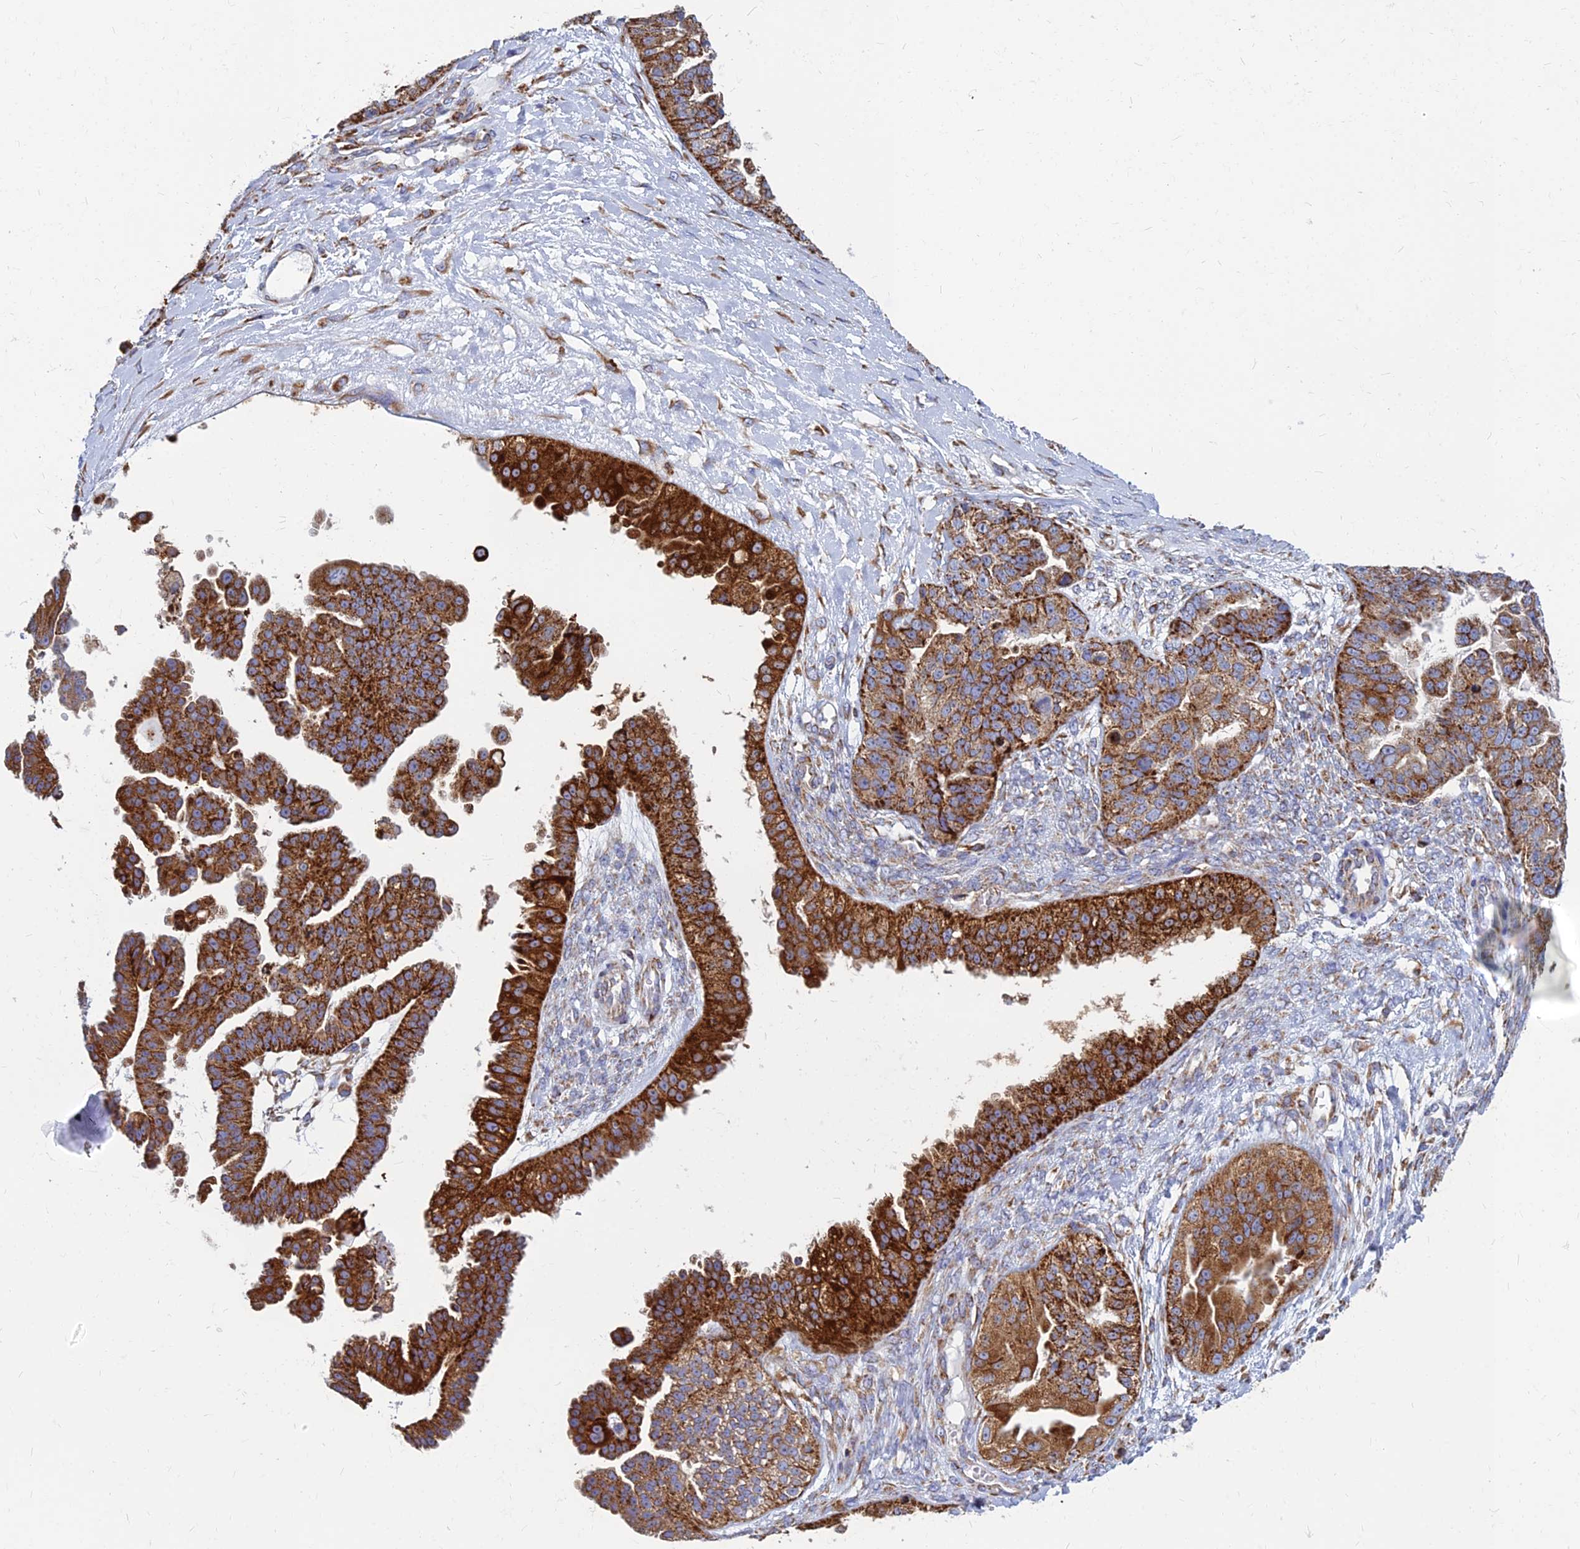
{"staining": {"intensity": "strong", "quantity": ">75%", "location": "cytoplasmic/membranous"}, "tissue": "ovarian cancer", "cell_type": "Tumor cells", "image_type": "cancer", "snomed": [{"axis": "morphology", "description": "Cystadenocarcinoma, serous, NOS"}, {"axis": "topography", "description": "Ovary"}], "caption": "Protein staining reveals strong cytoplasmic/membranous positivity in about >75% of tumor cells in ovarian serous cystadenocarcinoma. (IHC, brightfield microscopy, high magnification).", "gene": "CCT6B", "patient": {"sex": "female", "age": 58}}